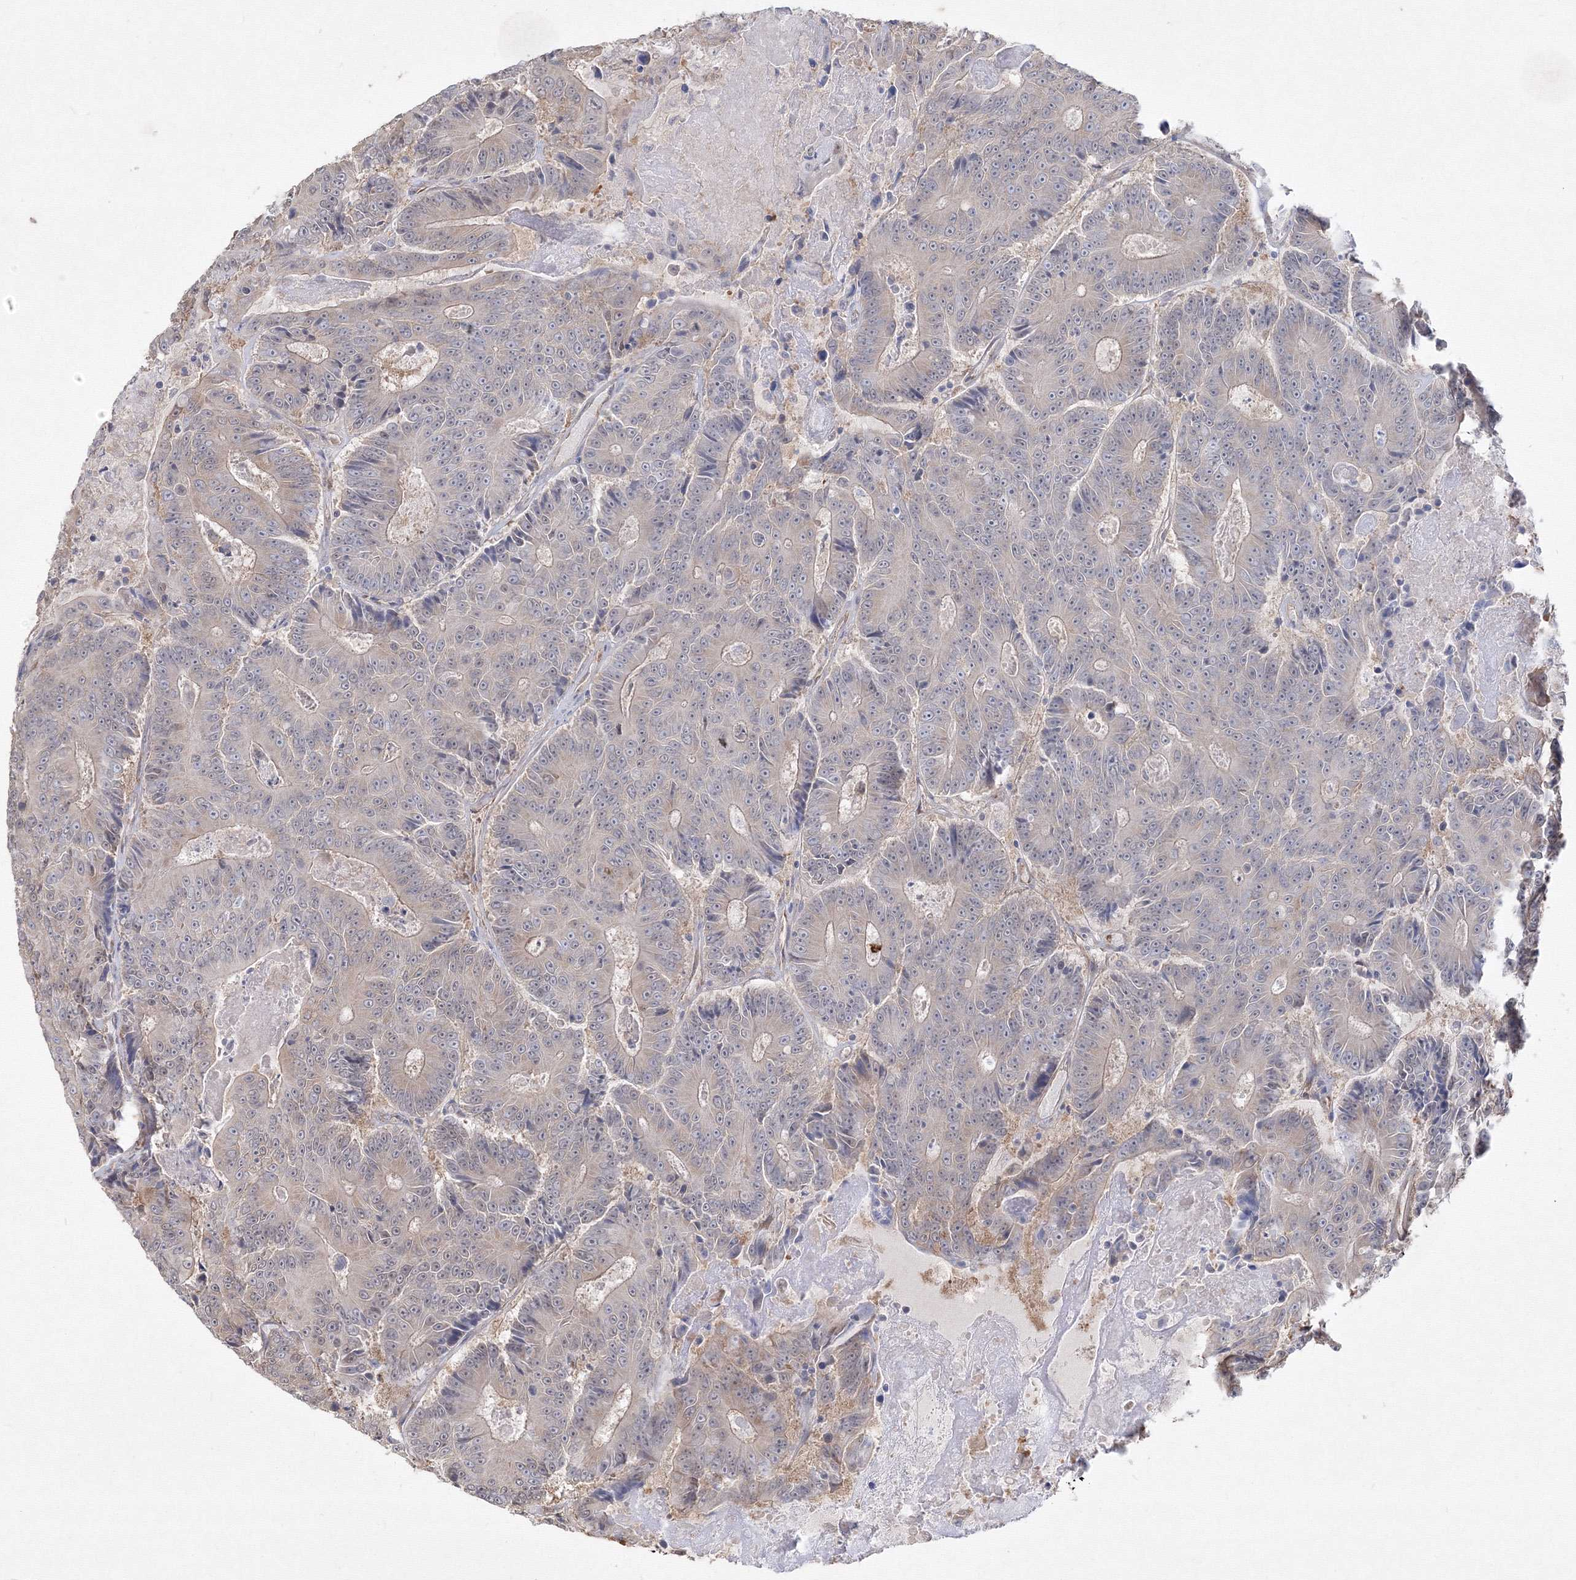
{"staining": {"intensity": "negative", "quantity": "none", "location": "none"}, "tissue": "colorectal cancer", "cell_type": "Tumor cells", "image_type": "cancer", "snomed": [{"axis": "morphology", "description": "Adenocarcinoma, NOS"}, {"axis": "topography", "description": "Colon"}], "caption": "A high-resolution micrograph shows immunohistochemistry staining of adenocarcinoma (colorectal), which displays no significant staining in tumor cells. Brightfield microscopy of IHC stained with DAB (brown) and hematoxylin (blue), captured at high magnification.", "gene": "FBXL8", "patient": {"sex": "male", "age": 83}}